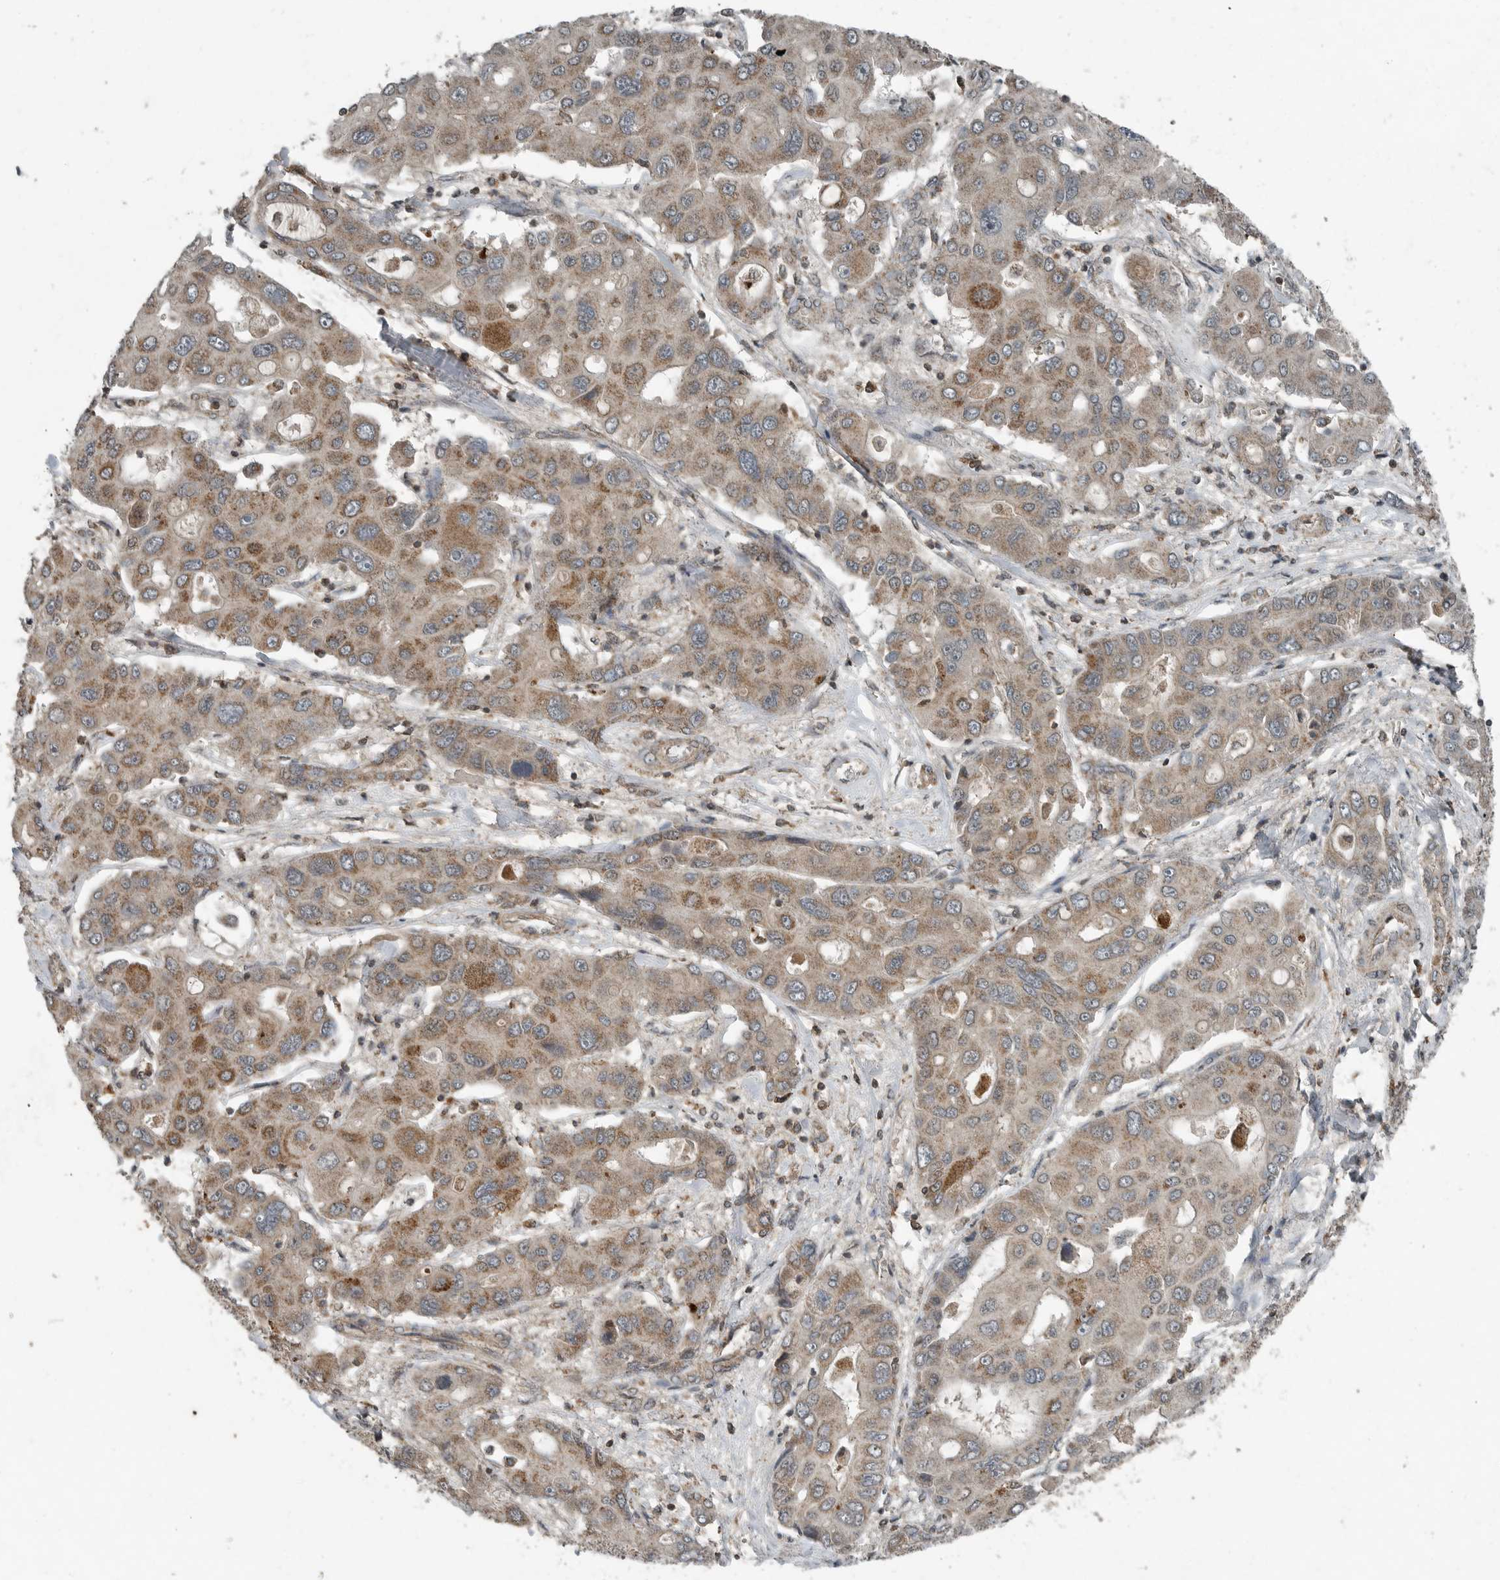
{"staining": {"intensity": "moderate", "quantity": ">75%", "location": "cytoplasmic/membranous"}, "tissue": "liver cancer", "cell_type": "Tumor cells", "image_type": "cancer", "snomed": [{"axis": "morphology", "description": "Cholangiocarcinoma"}, {"axis": "topography", "description": "Liver"}], "caption": "DAB (3,3'-diaminobenzidine) immunohistochemical staining of human liver cancer (cholangiocarcinoma) demonstrates moderate cytoplasmic/membranous protein staining in approximately >75% of tumor cells. The protein is shown in brown color, while the nuclei are stained blue.", "gene": "IL6ST", "patient": {"sex": "male", "age": 67}}